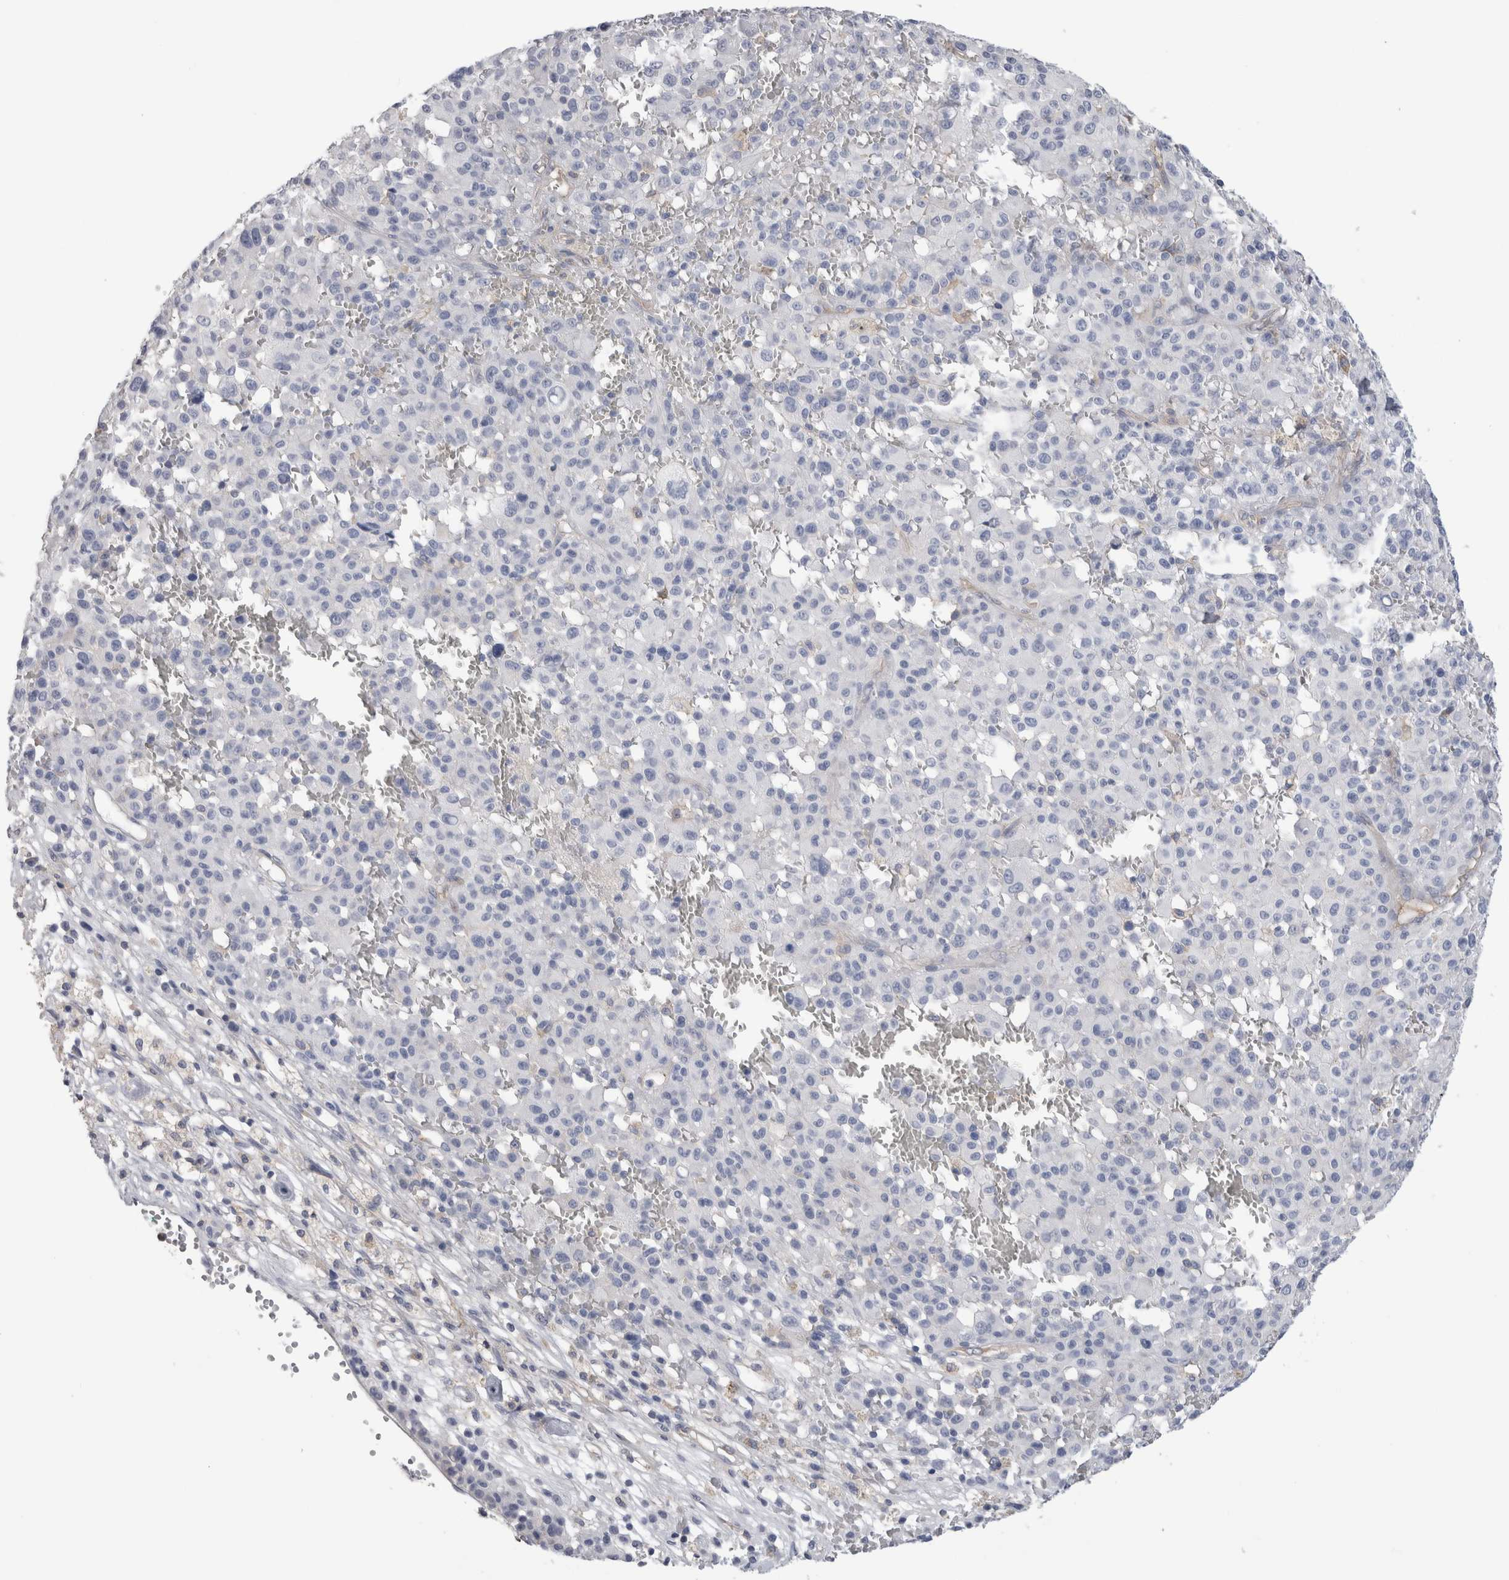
{"staining": {"intensity": "negative", "quantity": "none", "location": "none"}, "tissue": "melanoma", "cell_type": "Tumor cells", "image_type": "cancer", "snomed": [{"axis": "morphology", "description": "Malignant melanoma, Metastatic site"}, {"axis": "topography", "description": "Skin"}], "caption": "Tumor cells are negative for protein expression in human malignant melanoma (metastatic site).", "gene": "SCRN1", "patient": {"sex": "female", "age": 74}}